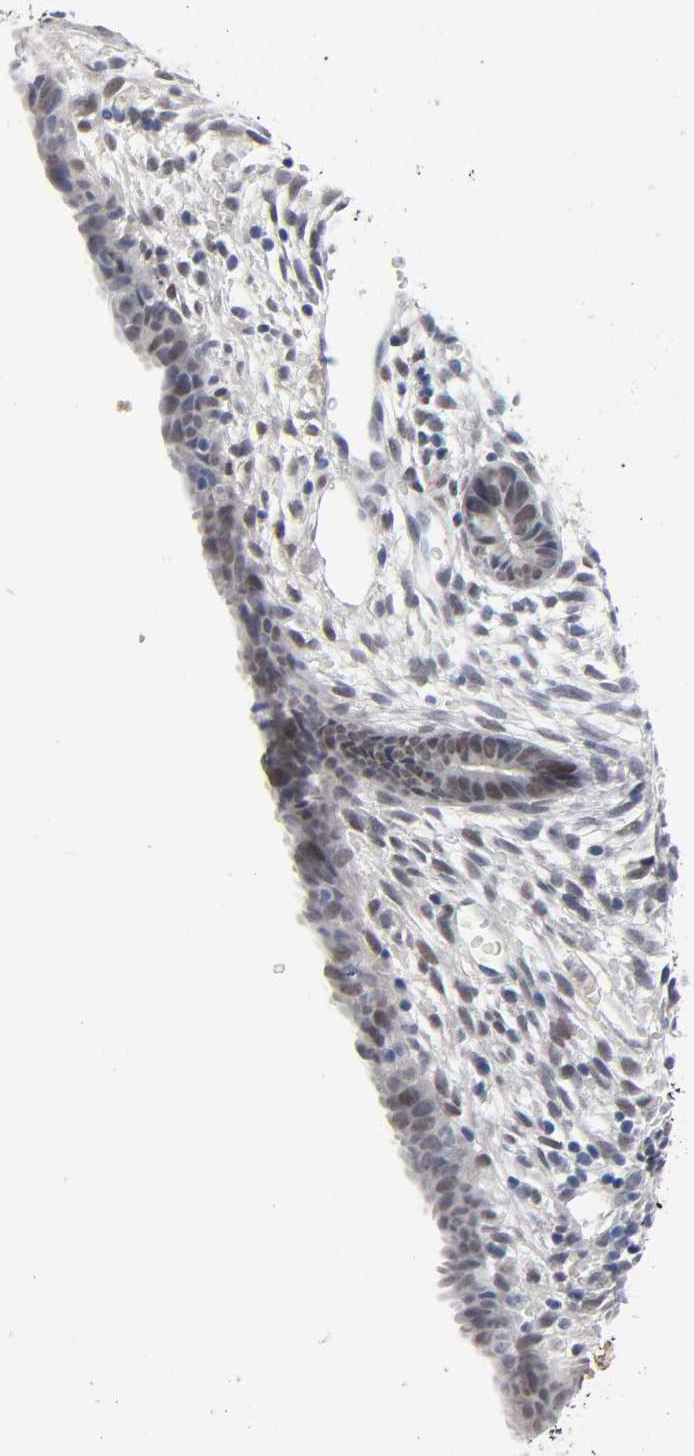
{"staining": {"intensity": "weak", "quantity": ">75%", "location": "nuclear"}, "tissue": "endometrium", "cell_type": "Cells in endometrial stroma", "image_type": "normal", "snomed": [{"axis": "morphology", "description": "Normal tissue, NOS"}, {"axis": "topography", "description": "Endometrium"}], "caption": "Protein analysis of benign endometrium exhibits weak nuclear expression in approximately >75% of cells in endometrial stroma.", "gene": "SALL2", "patient": {"sex": "female", "age": 57}}